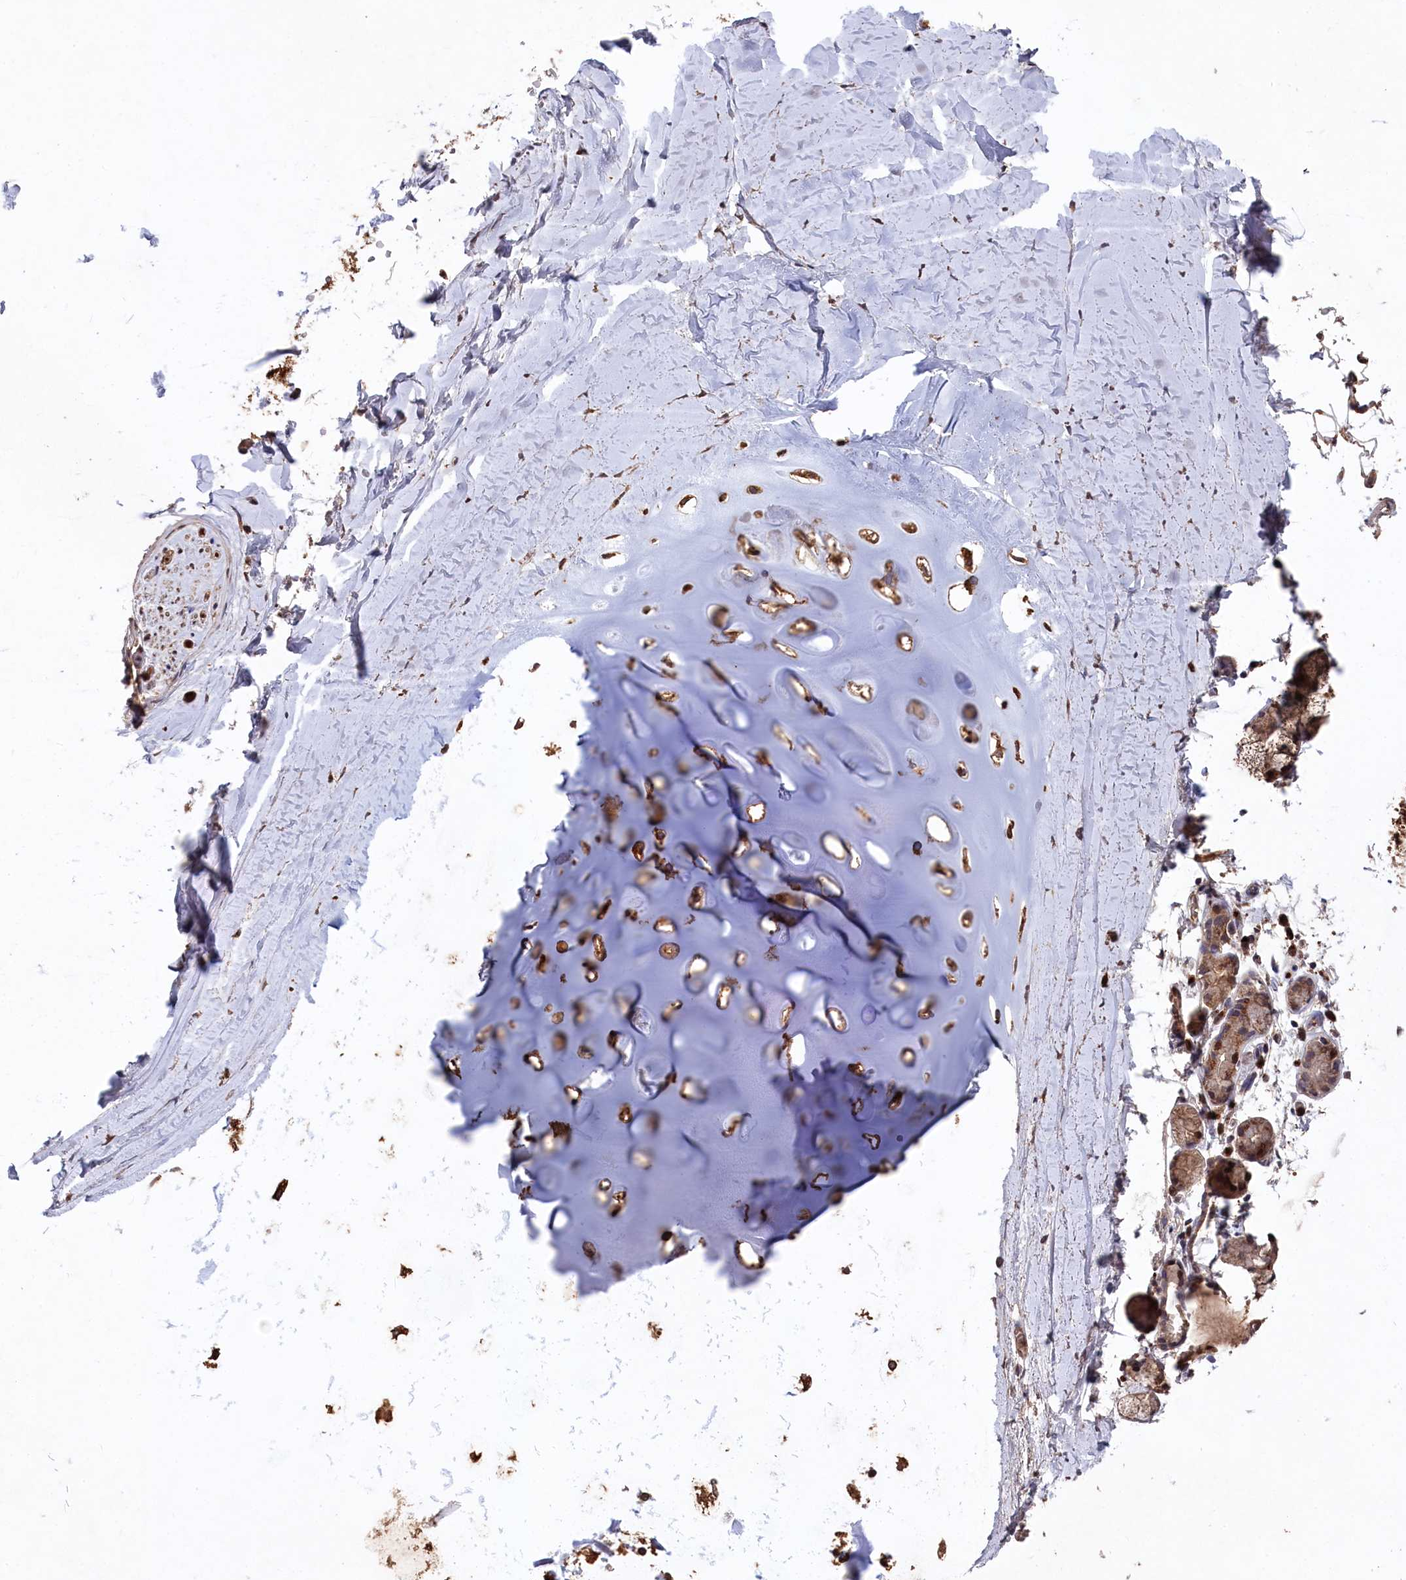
{"staining": {"intensity": "weak", "quantity": ">75%", "location": "cytoplasmic/membranous"}, "tissue": "adipose tissue", "cell_type": "Adipocytes", "image_type": "normal", "snomed": [{"axis": "morphology", "description": "Normal tissue, NOS"}, {"axis": "topography", "description": "Lymph node"}, {"axis": "topography", "description": "Bronchus"}], "caption": "Immunohistochemical staining of unremarkable adipose tissue shows weak cytoplasmic/membranous protein positivity in approximately >75% of adipocytes.", "gene": "NAA60", "patient": {"sex": "male", "age": 63}}